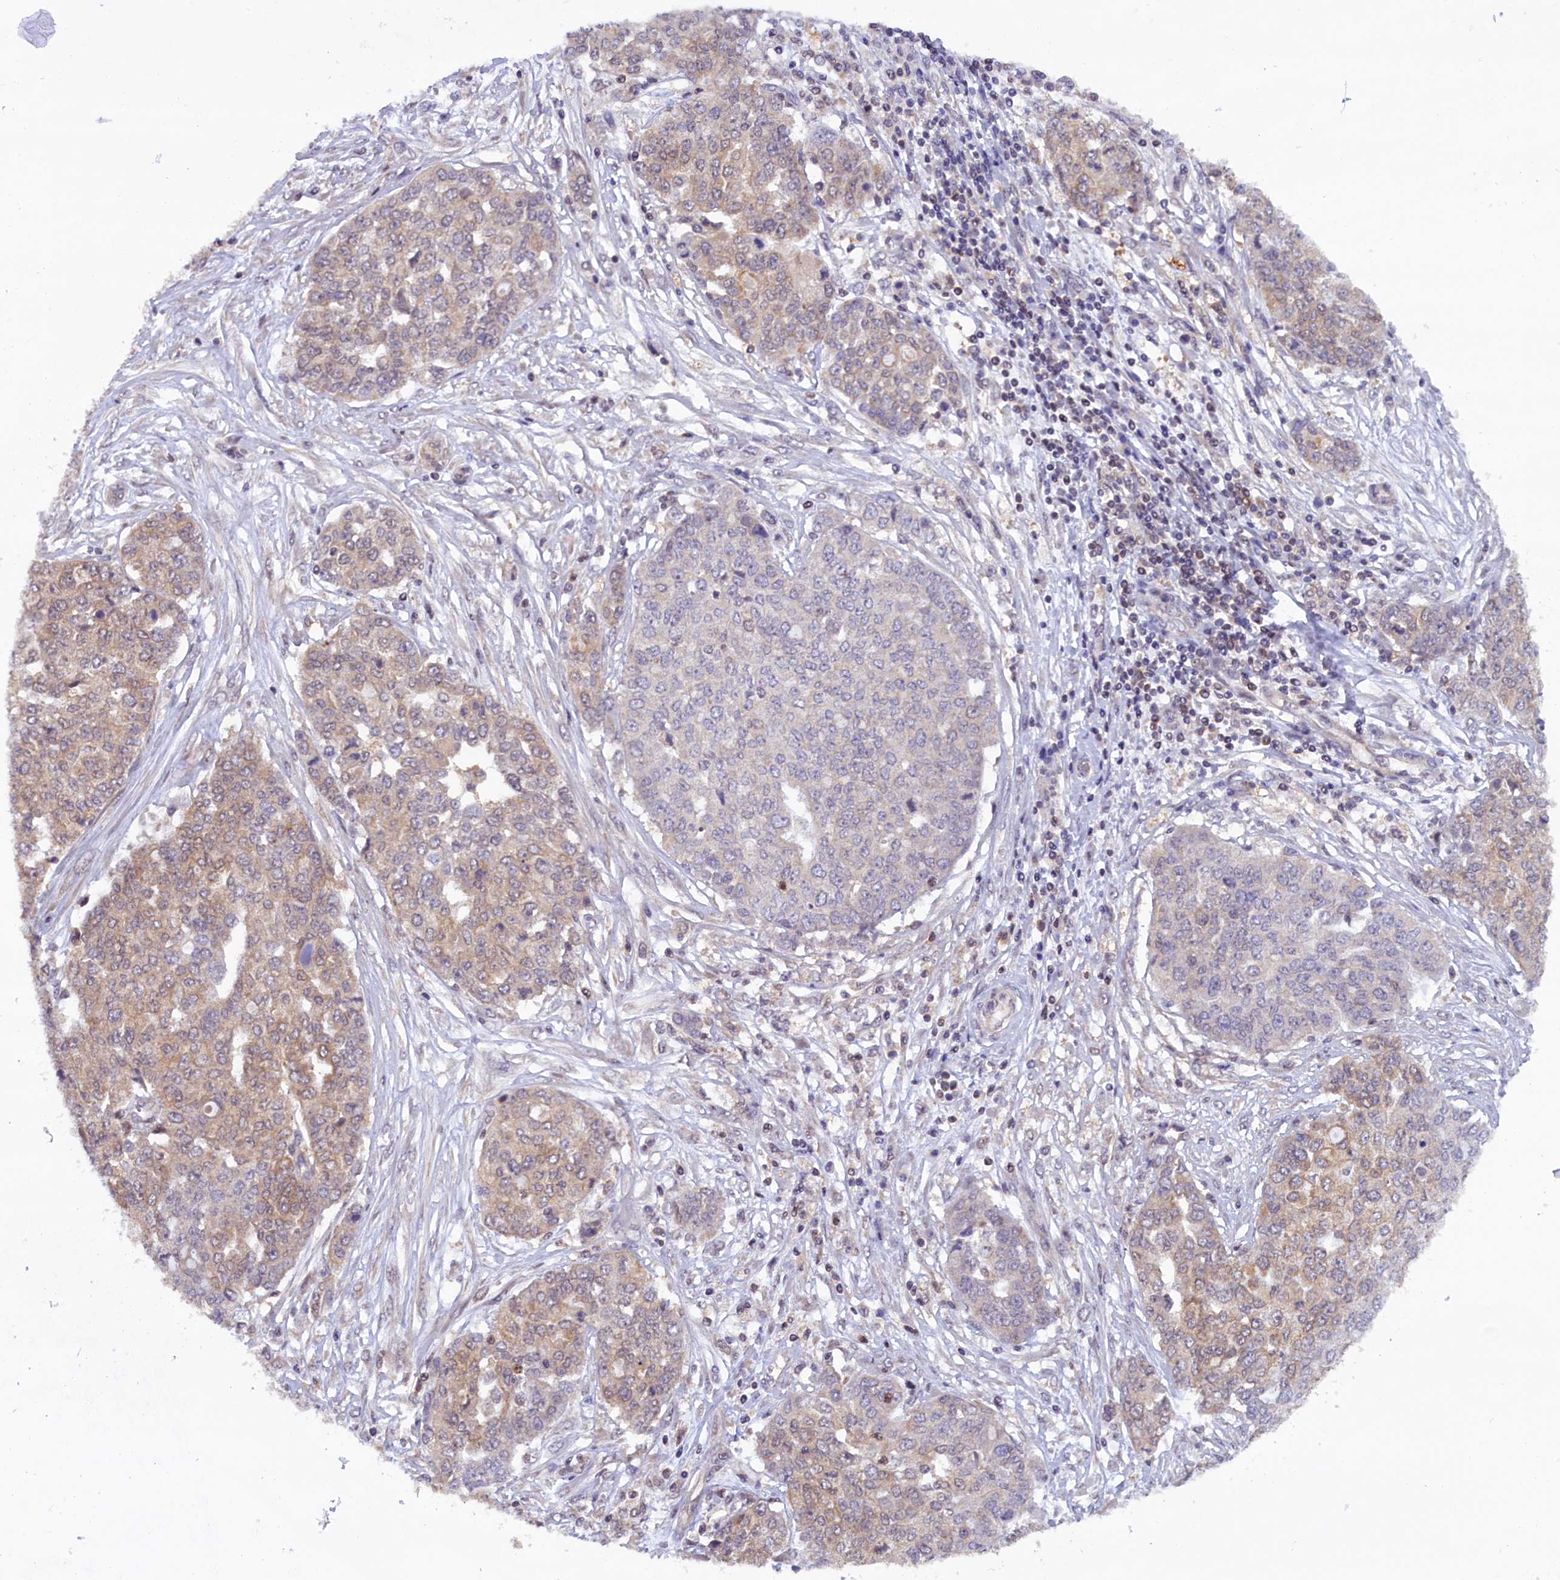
{"staining": {"intensity": "weak", "quantity": "<25%", "location": "cytoplasmic/membranous"}, "tissue": "ovarian cancer", "cell_type": "Tumor cells", "image_type": "cancer", "snomed": [{"axis": "morphology", "description": "Cystadenocarcinoma, serous, NOS"}, {"axis": "topography", "description": "Soft tissue"}, {"axis": "topography", "description": "Ovary"}], "caption": "Immunohistochemistry histopathology image of neoplastic tissue: human ovarian cancer (serous cystadenocarcinoma) stained with DAB displays no significant protein staining in tumor cells.", "gene": "TBCB", "patient": {"sex": "female", "age": 57}}